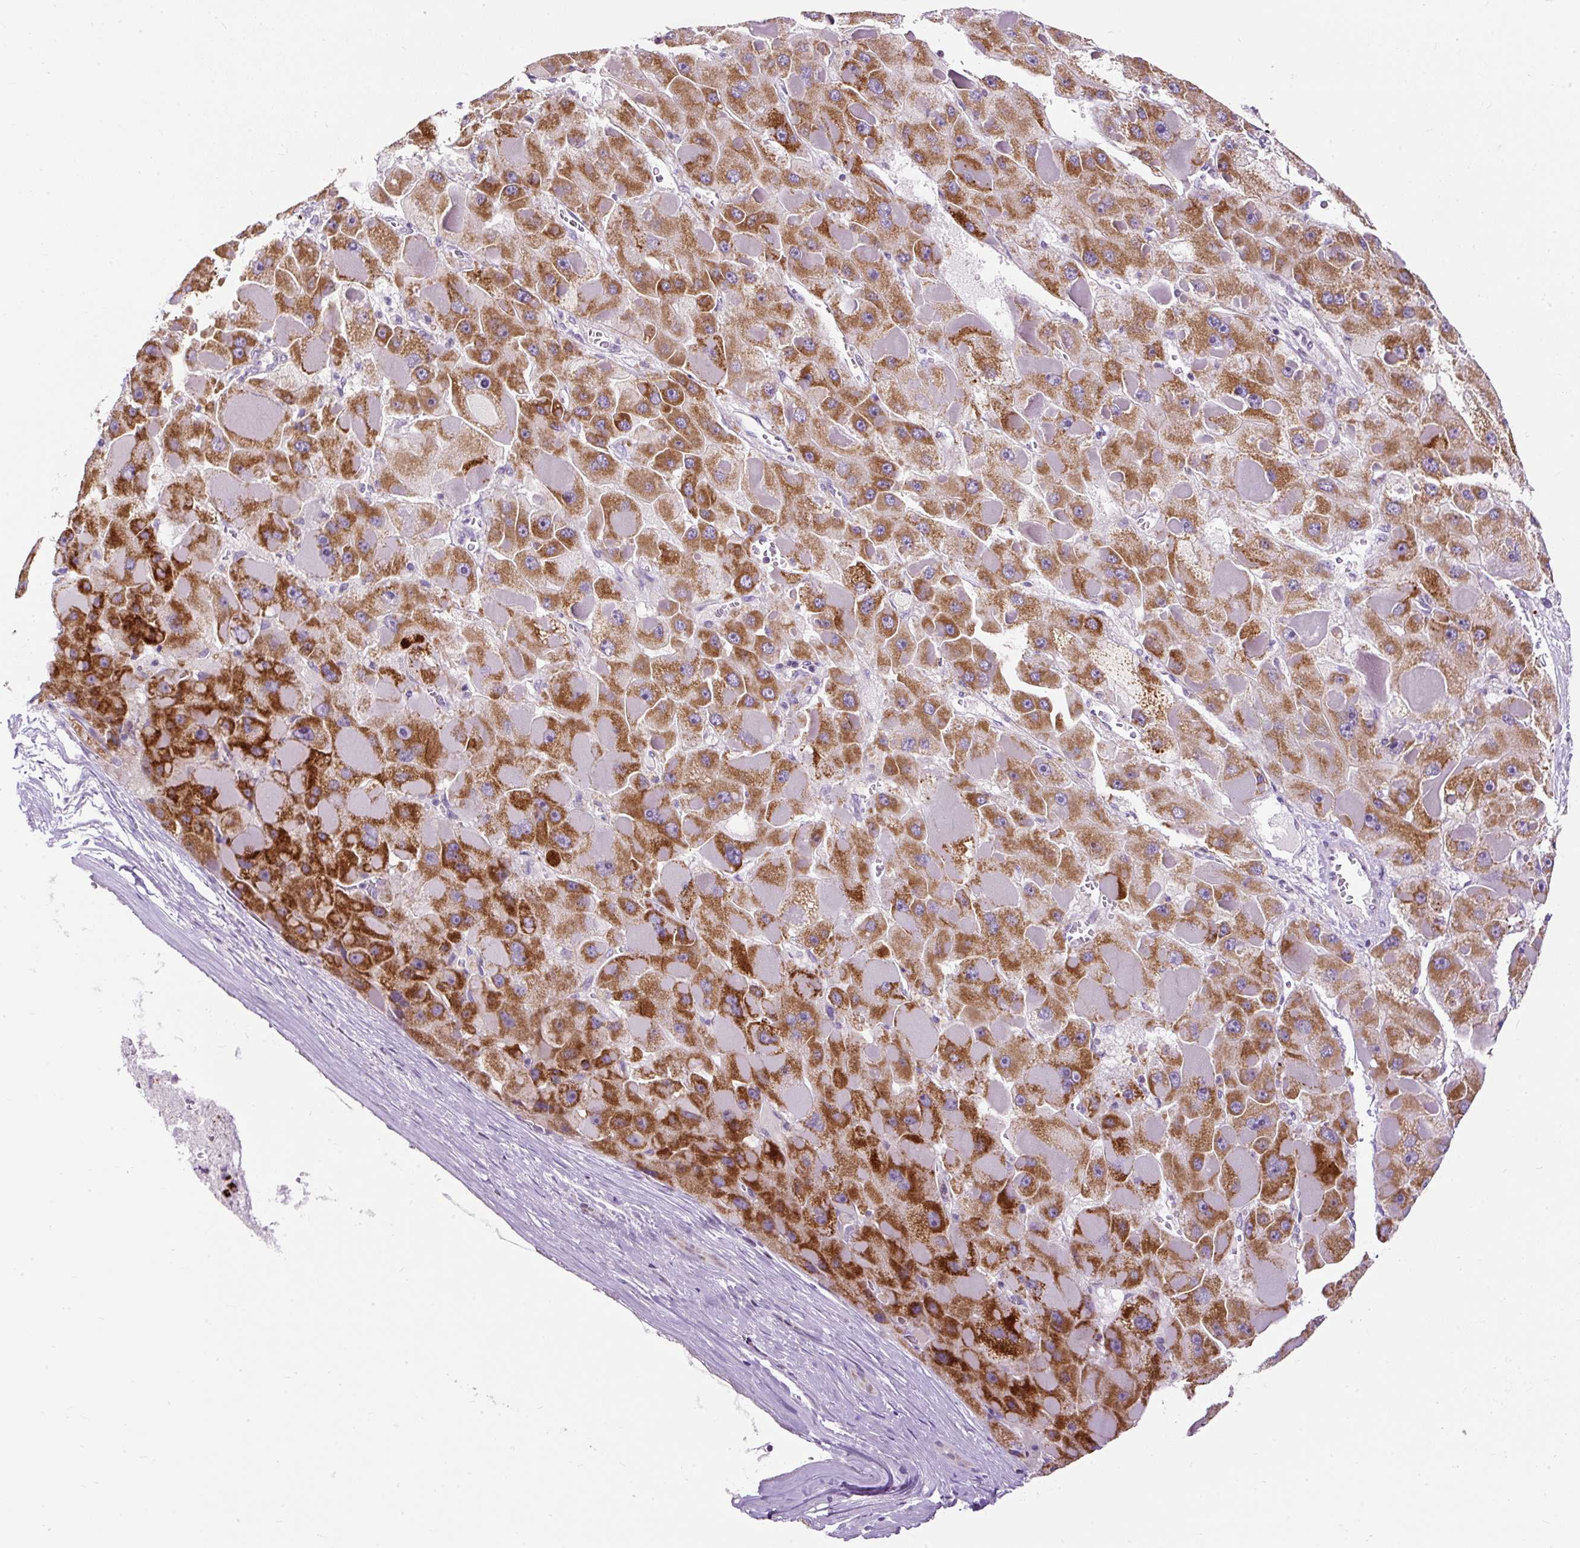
{"staining": {"intensity": "moderate", "quantity": ">75%", "location": "cytoplasmic/membranous"}, "tissue": "liver cancer", "cell_type": "Tumor cells", "image_type": "cancer", "snomed": [{"axis": "morphology", "description": "Carcinoma, Hepatocellular, NOS"}, {"axis": "topography", "description": "Liver"}], "caption": "Liver cancer (hepatocellular carcinoma) stained with immunohistochemistry (IHC) shows moderate cytoplasmic/membranous expression in about >75% of tumor cells.", "gene": "FMC1", "patient": {"sex": "female", "age": 73}}